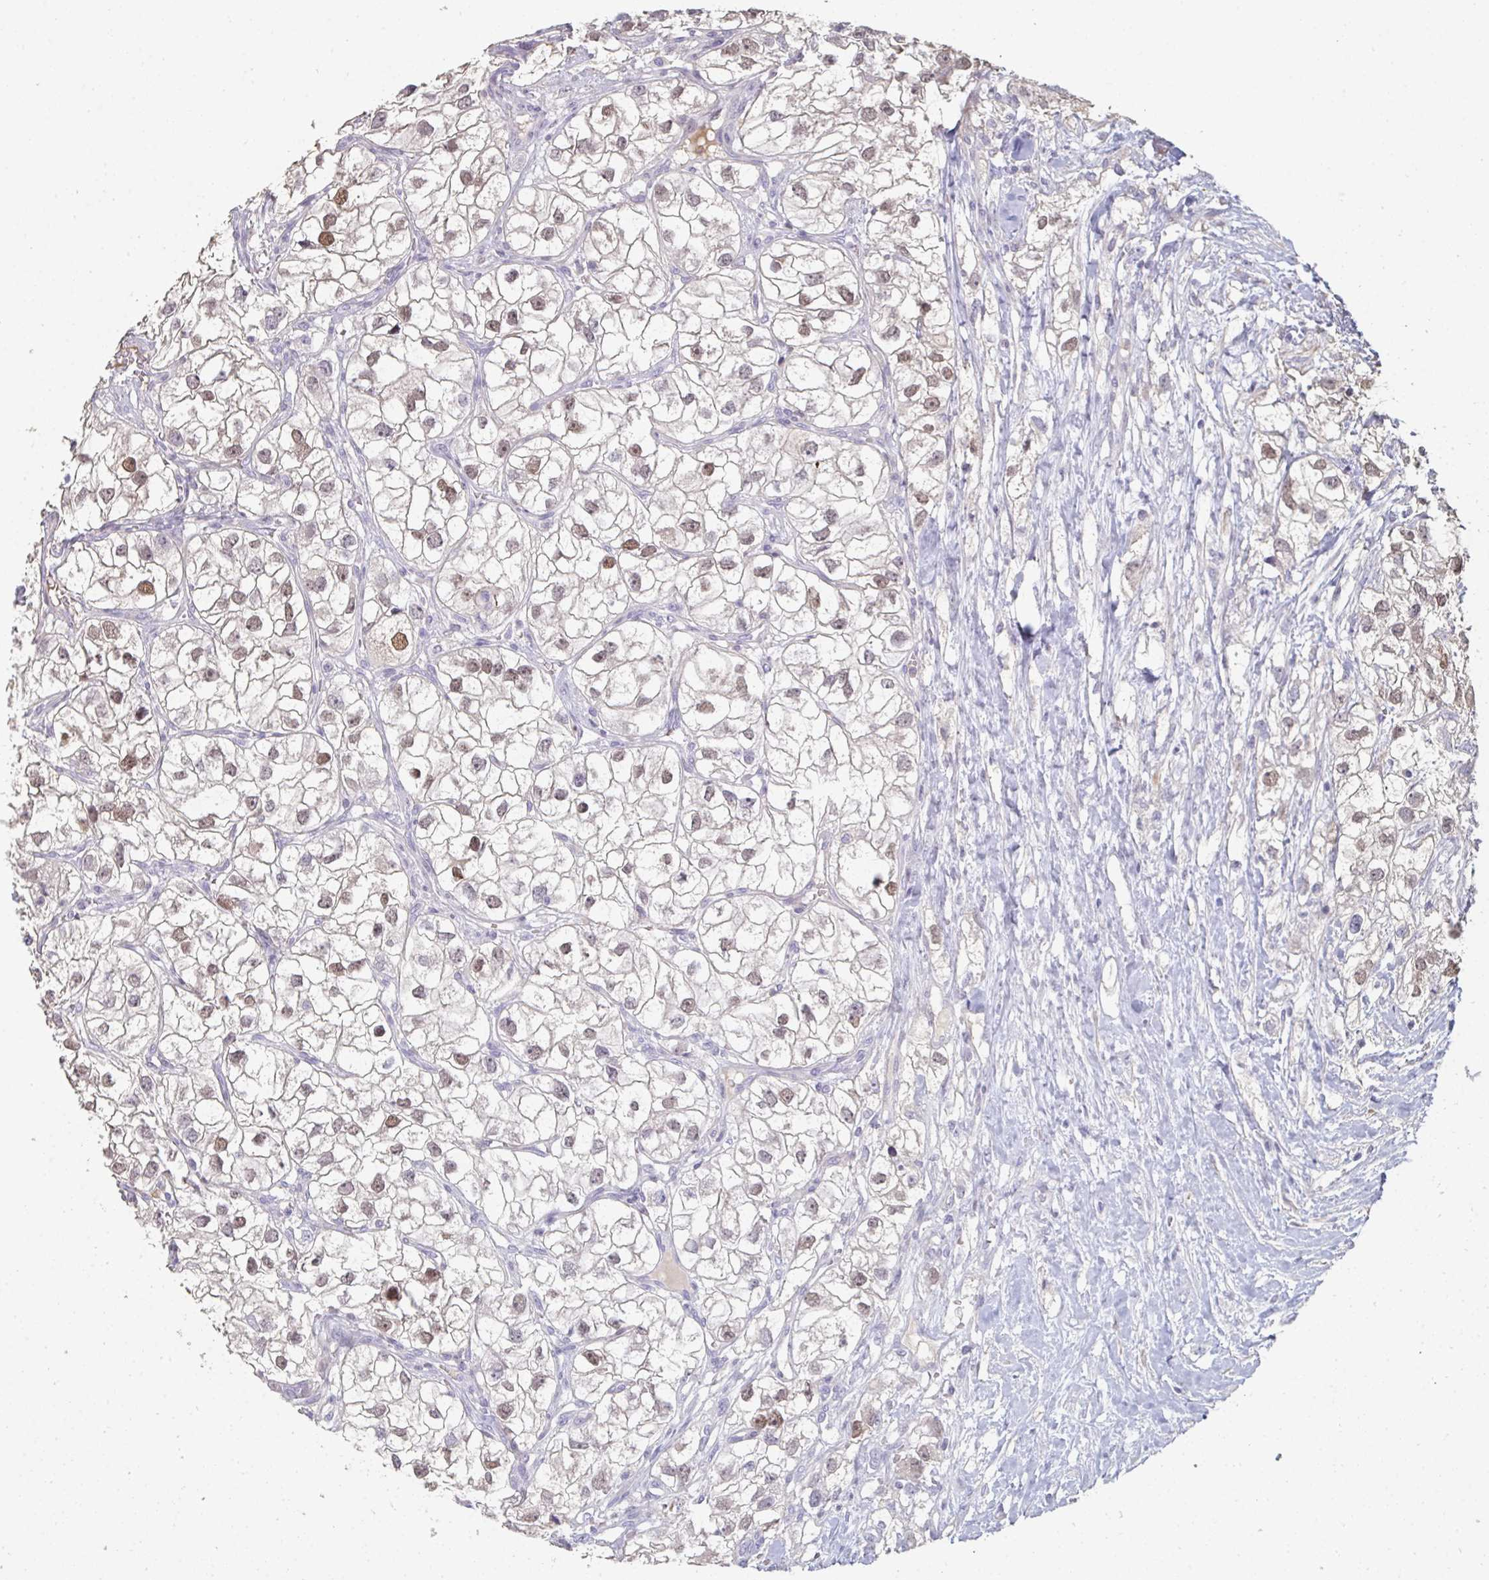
{"staining": {"intensity": "moderate", "quantity": ">75%", "location": "nuclear"}, "tissue": "renal cancer", "cell_type": "Tumor cells", "image_type": "cancer", "snomed": [{"axis": "morphology", "description": "Adenocarcinoma, NOS"}, {"axis": "topography", "description": "Kidney"}], "caption": "Protein positivity by immunohistochemistry (IHC) exhibits moderate nuclear positivity in approximately >75% of tumor cells in renal adenocarcinoma. The protein is shown in brown color, while the nuclei are stained blue.", "gene": "A1CF", "patient": {"sex": "male", "age": 59}}